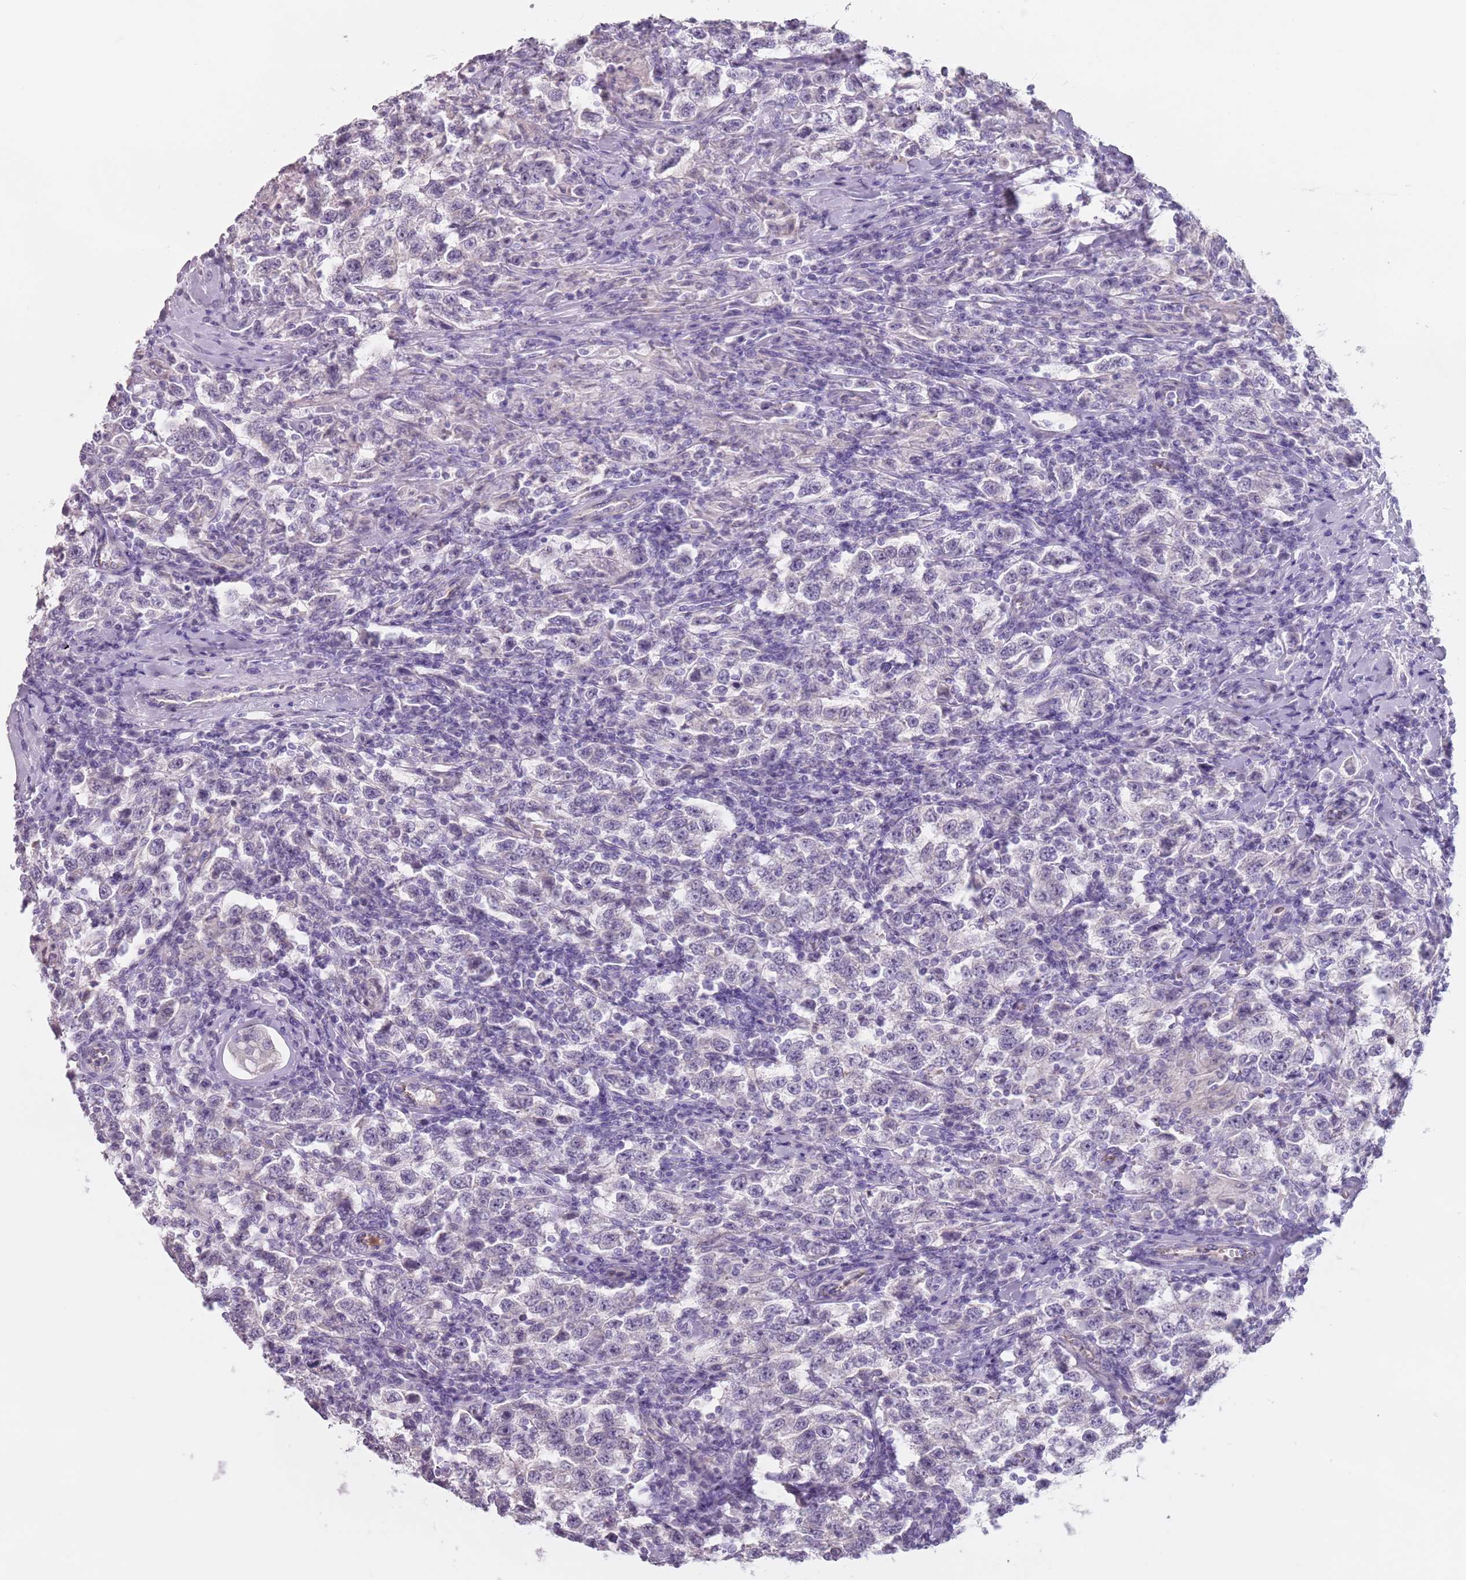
{"staining": {"intensity": "negative", "quantity": "none", "location": "none"}, "tissue": "testis cancer", "cell_type": "Tumor cells", "image_type": "cancer", "snomed": [{"axis": "morphology", "description": "Seminoma, NOS"}, {"axis": "topography", "description": "Testis"}], "caption": "Protein analysis of seminoma (testis) shows no significant expression in tumor cells.", "gene": "ZNF584", "patient": {"sex": "male", "age": 41}}